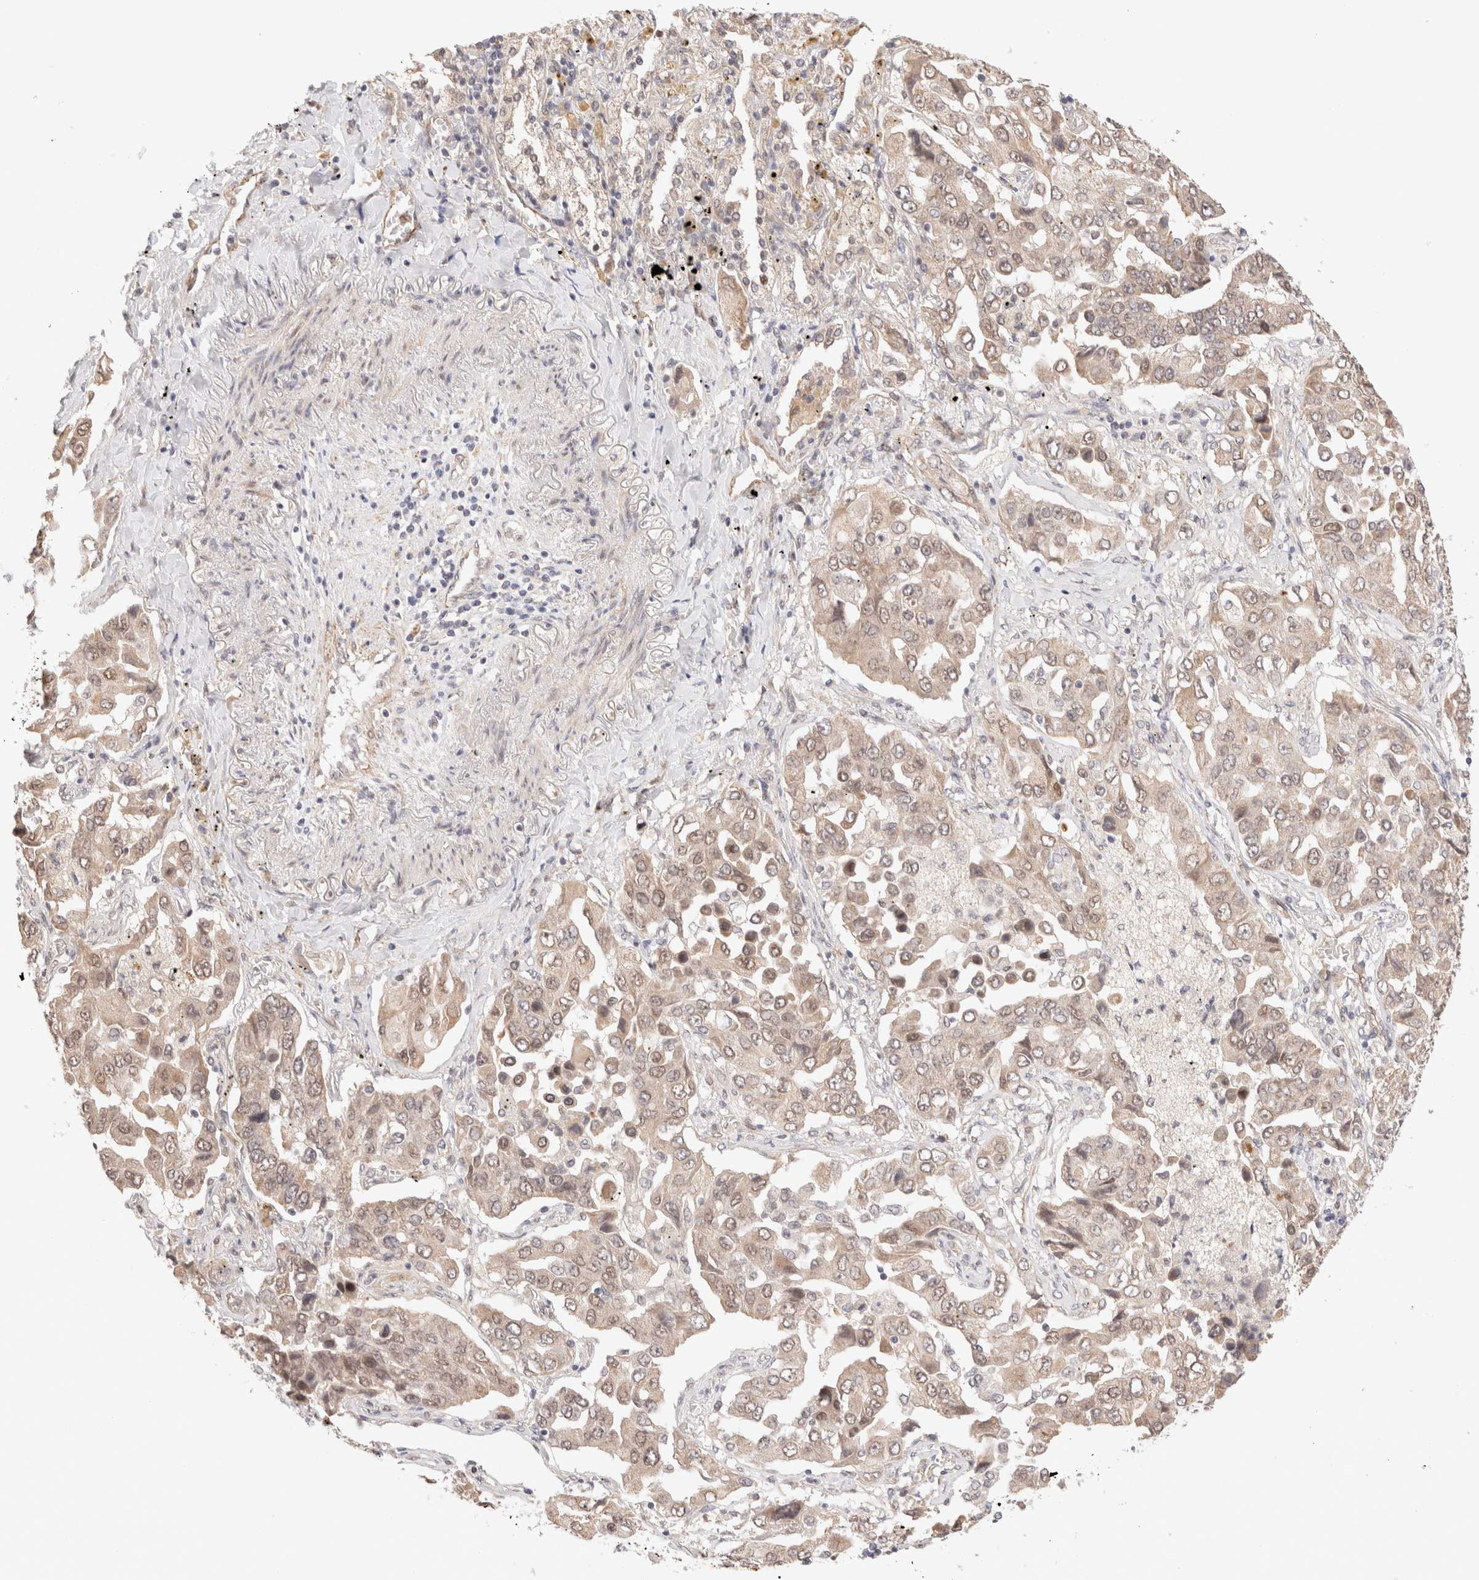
{"staining": {"intensity": "moderate", "quantity": ">75%", "location": "cytoplasmic/membranous,nuclear"}, "tissue": "lung cancer", "cell_type": "Tumor cells", "image_type": "cancer", "snomed": [{"axis": "morphology", "description": "Adenocarcinoma, NOS"}, {"axis": "topography", "description": "Lung"}], "caption": "Tumor cells reveal medium levels of moderate cytoplasmic/membranous and nuclear positivity in approximately >75% of cells in lung cancer (adenocarcinoma). (IHC, brightfield microscopy, high magnification).", "gene": "BRPF3", "patient": {"sex": "female", "age": 65}}